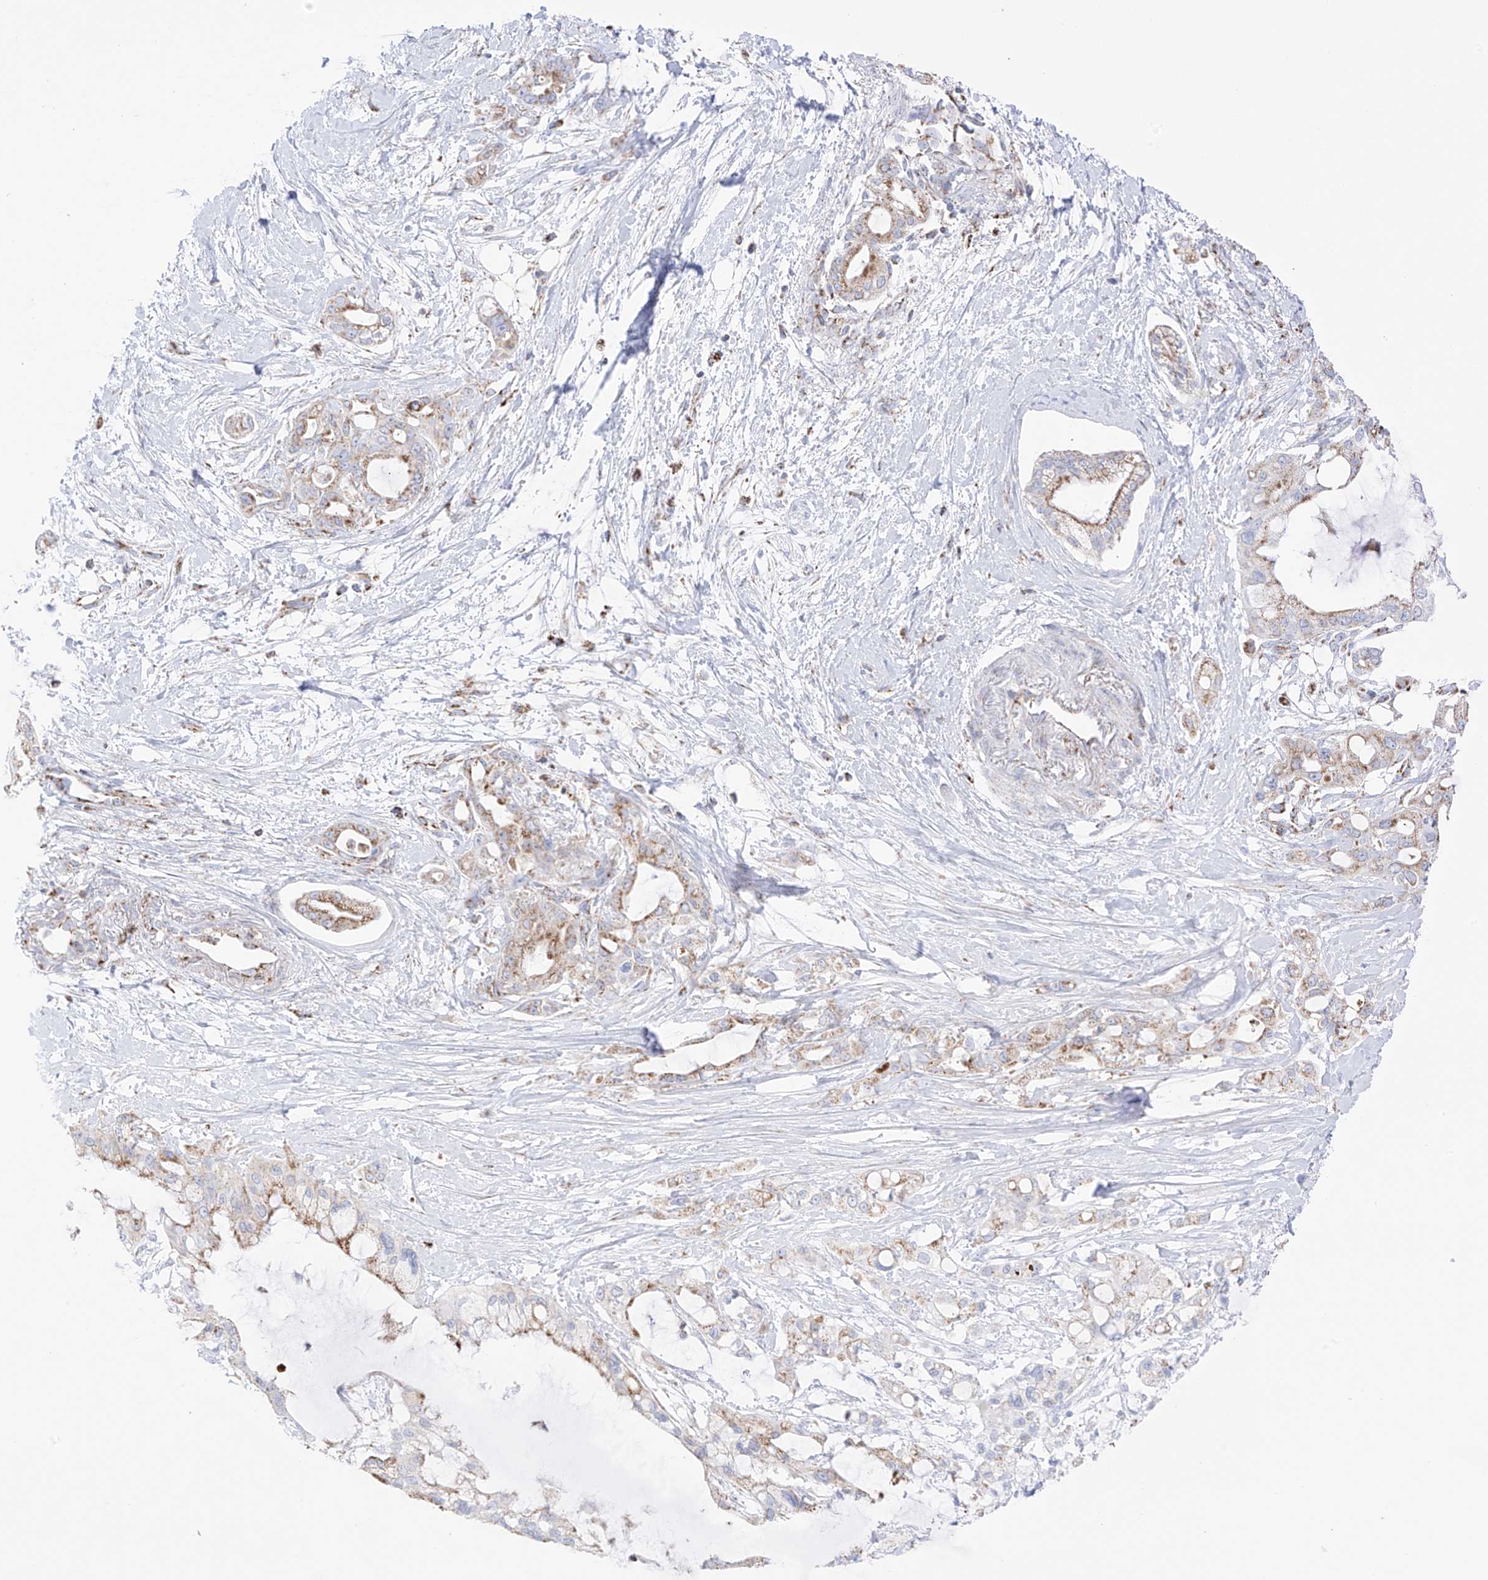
{"staining": {"intensity": "weak", "quantity": ">75%", "location": "cytoplasmic/membranous"}, "tissue": "pancreatic cancer", "cell_type": "Tumor cells", "image_type": "cancer", "snomed": [{"axis": "morphology", "description": "Adenocarcinoma, NOS"}, {"axis": "topography", "description": "Pancreas"}], "caption": "Immunohistochemistry (IHC) photomicrograph of neoplastic tissue: human pancreatic adenocarcinoma stained using IHC exhibits low levels of weak protein expression localized specifically in the cytoplasmic/membranous of tumor cells, appearing as a cytoplasmic/membranous brown color.", "gene": "XKR3", "patient": {"sex": "male", "age": 68}}